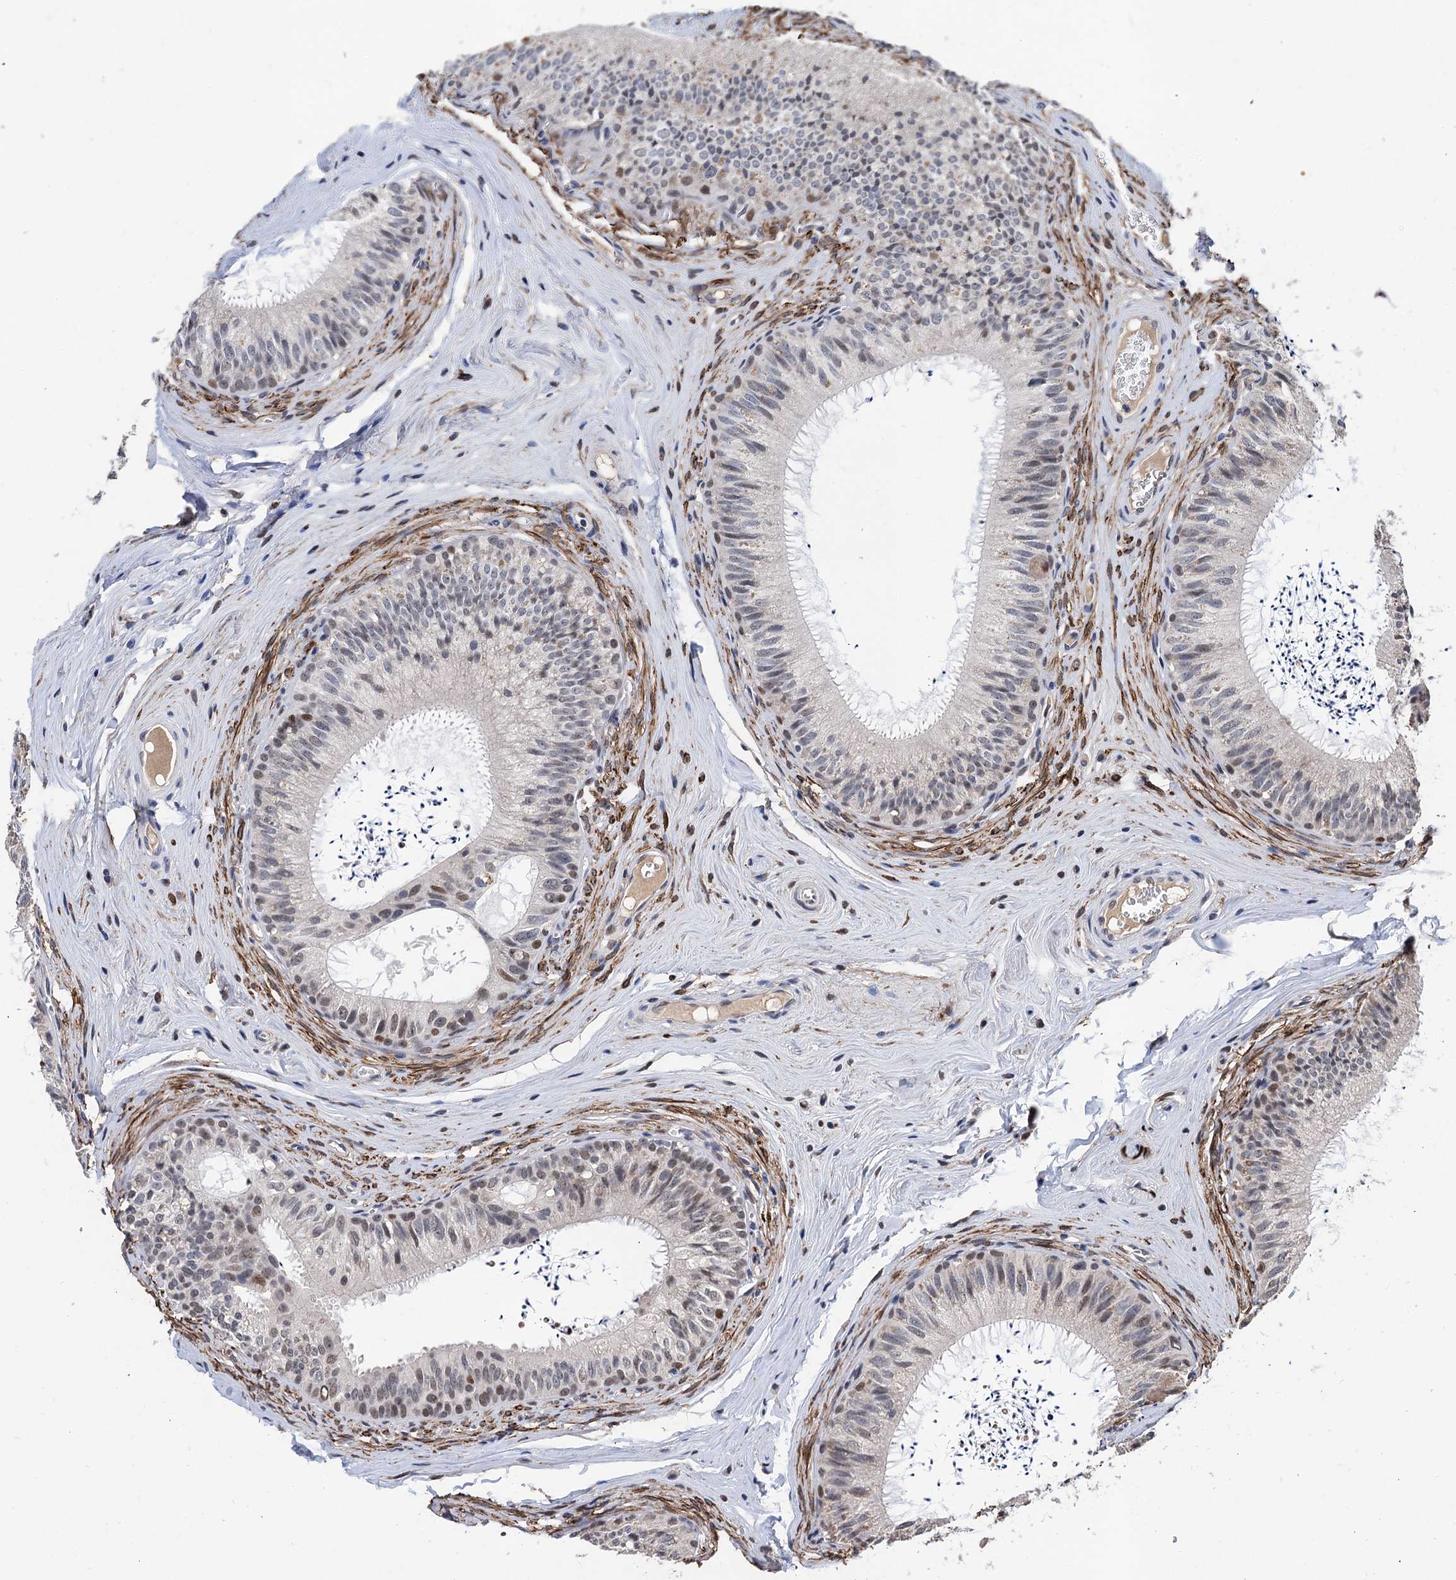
{"staining": {"intensity": "weak", "quantity": "<25%", "location": "cytoplasmic/membranous,nuclear"}, "tissue": "epididymis", "cell_type": "Glandular cells", "image_type": "normal", "snomed": [{"axis": "morphology", "description": "Normal tissue, NOS"}, {"axis": "topography", "description": "Epididymis"}], "caption": "Epididymis stained for a protein using immunohistochemistry demonstrates no positivity glandular cells.", "gene": "TSEN34", "patient": {"sex": "male", "age": 46}}